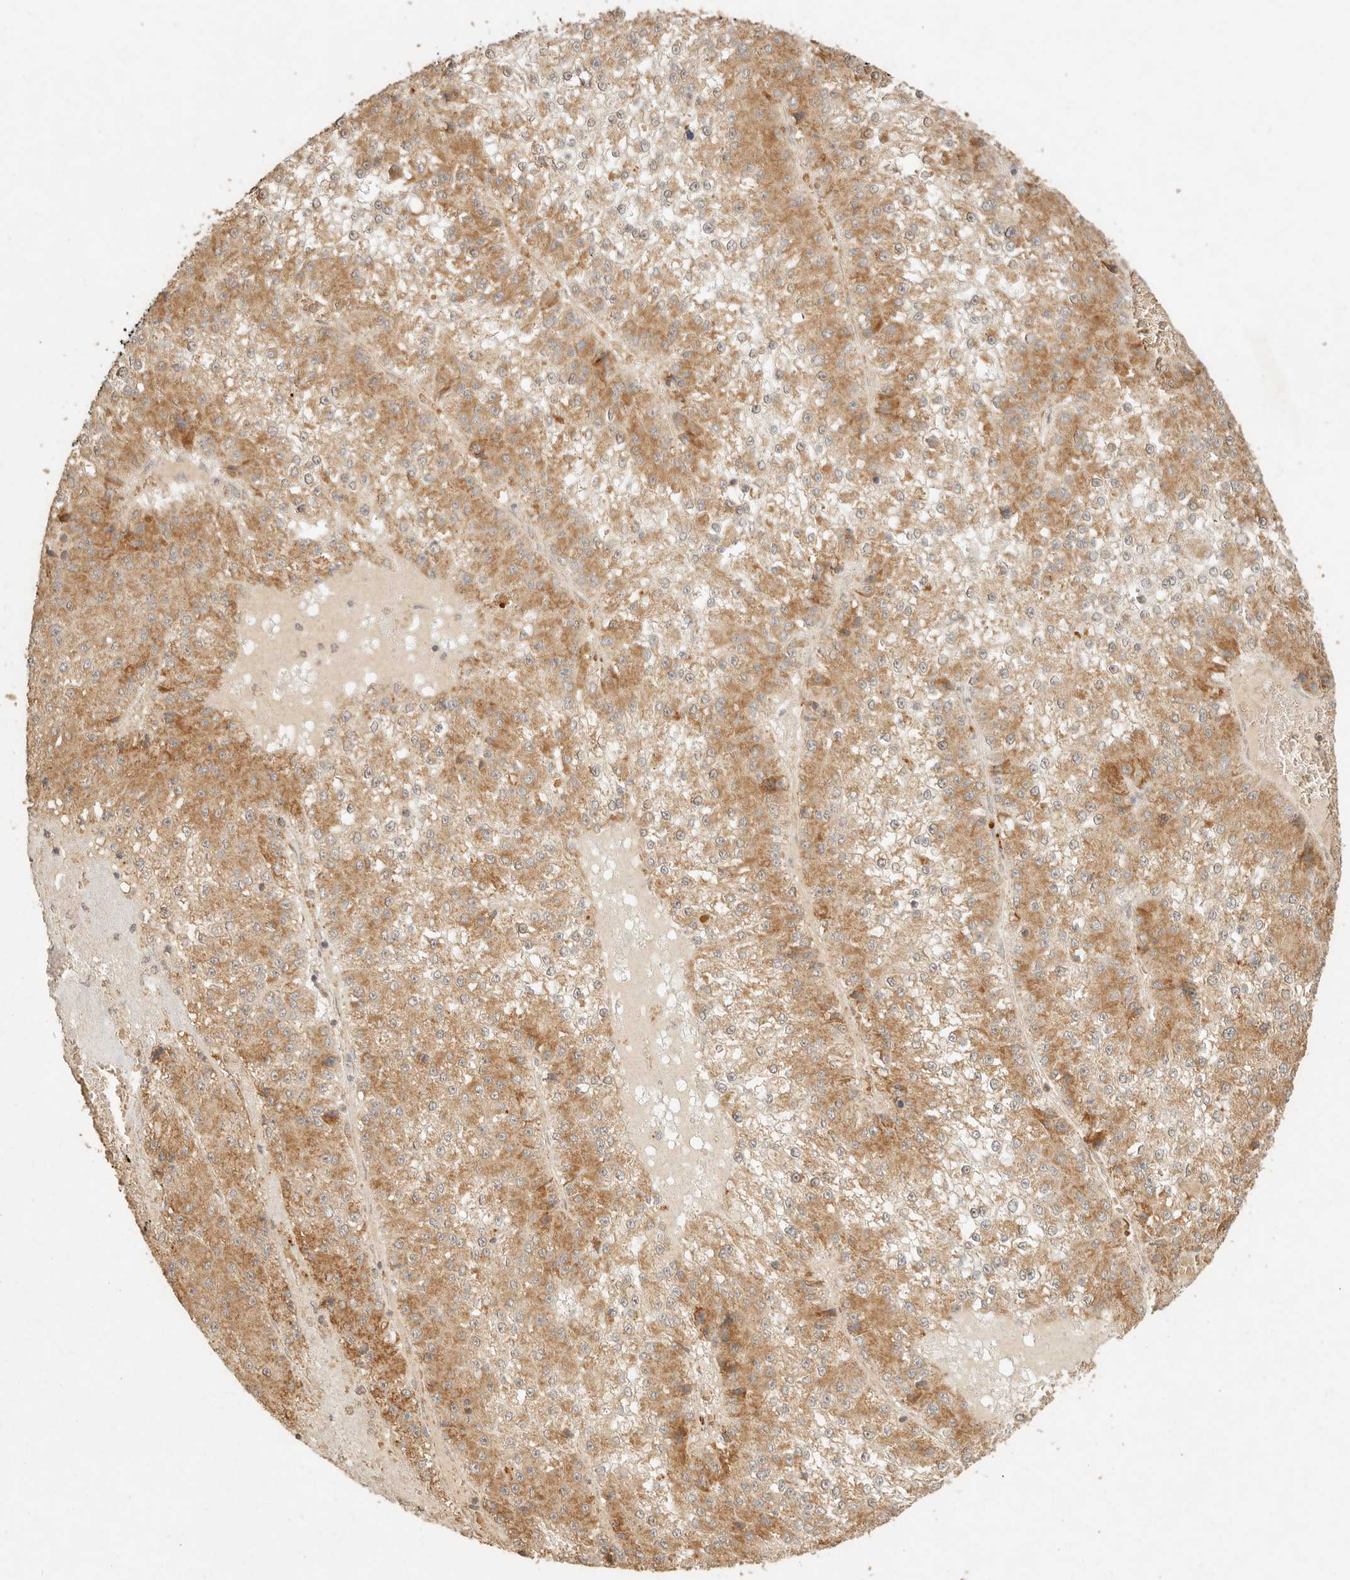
{"staining": {"intensity": "moderate", "quantity": ">75%", "location": "cytoplasmic/membranous"}, "tissue": "liver cancer", "cell_type": "Tumor cells", "image_type": "cancer", "snomed": [{"axis": "morphology", "description": "Carcinoma, Hepatocellular, NOS"}, {"axis": "topography", "description": "Liver"}], "caption": "DAB (3,3'-diaminobenzidine) immunohistochemical staining of liver hepatocellular carcinoma demonstrates moderate cytoplasmic/membranous protein staining in about >75% of tumor cells. The staining was performed using DAB to visualize the protein expression in brown, while the nuclei were stained in blue with hematoxylin (Magnification: 20x).", "gene": "MRPL55", "patient": {"sex": "female", "age": 73}}